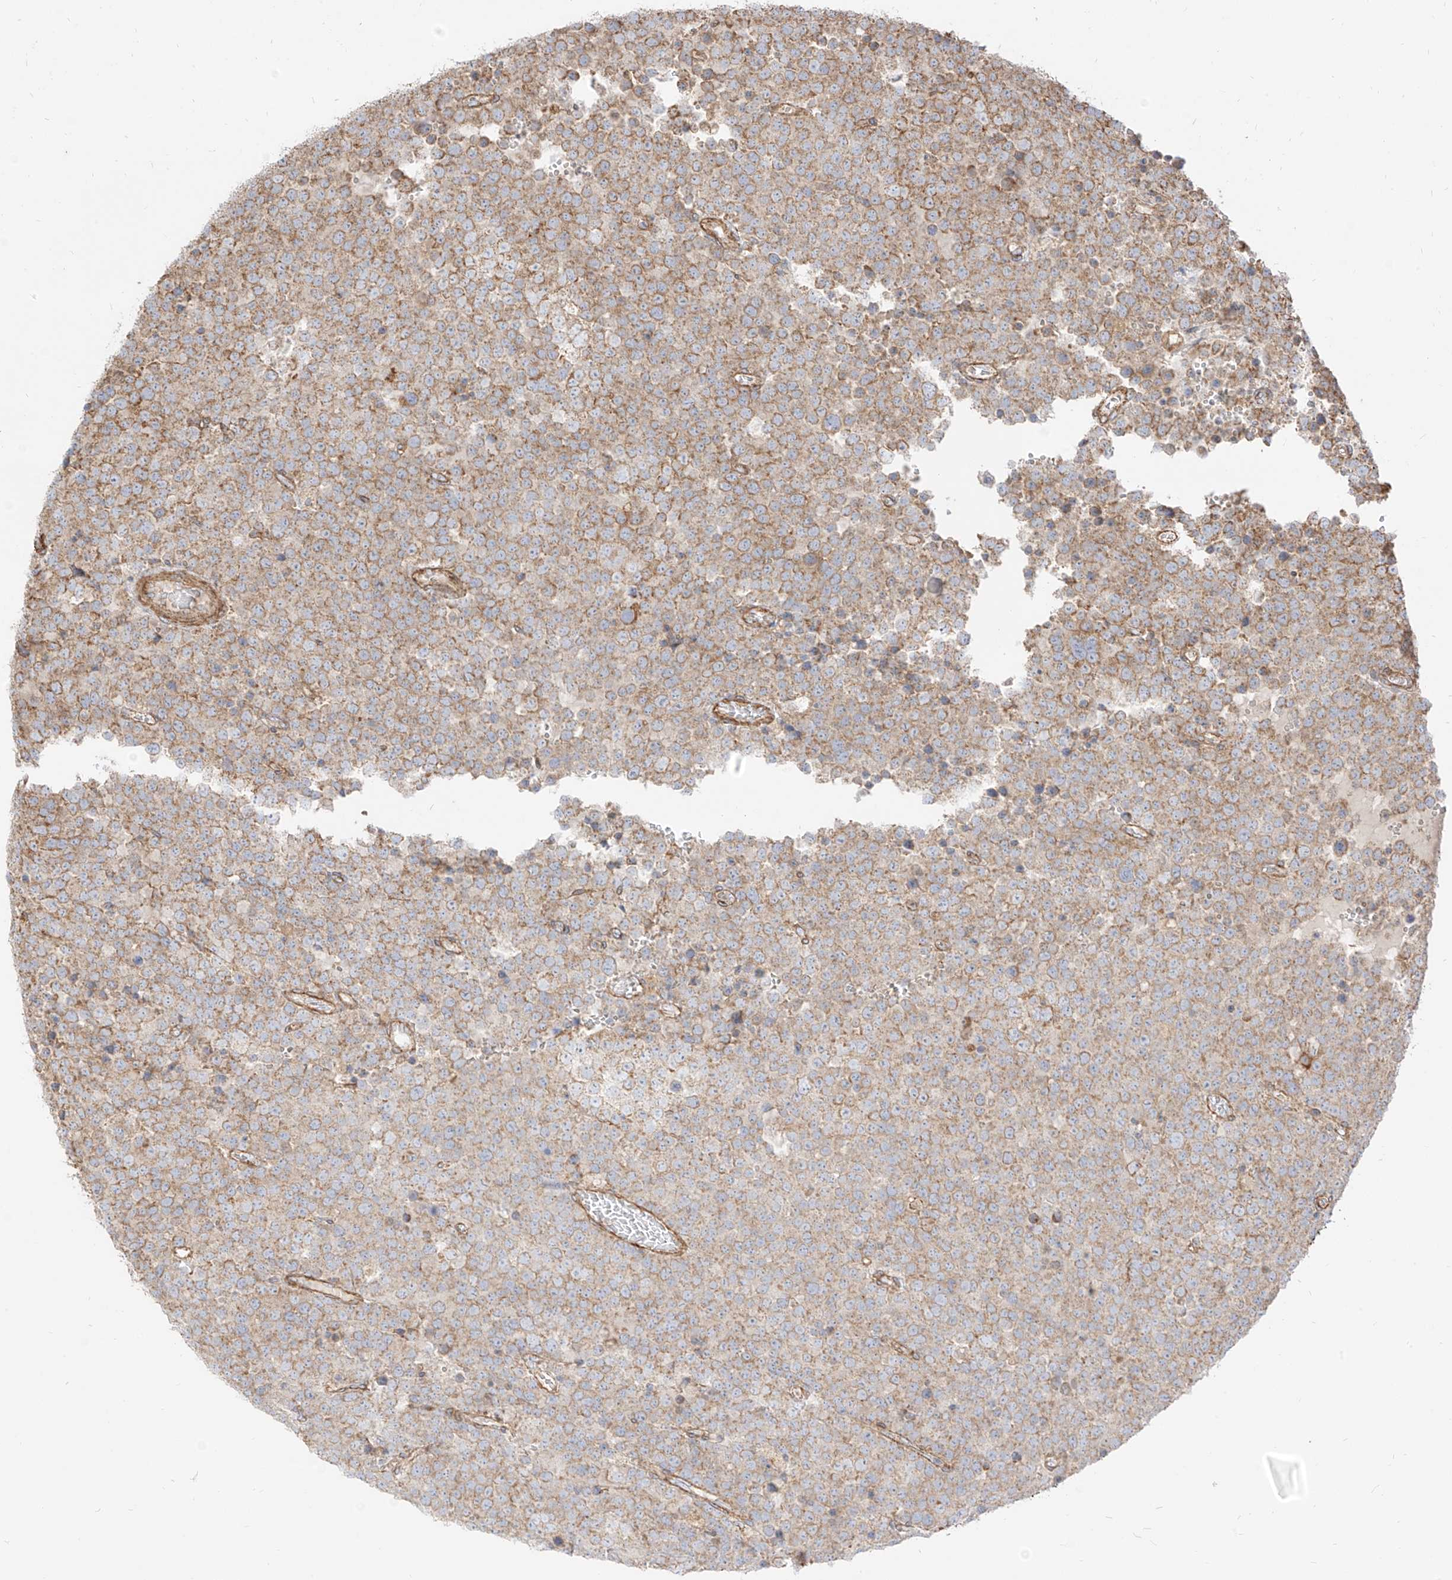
{"staining": {"intensity": "moderate", "quantity": "25%-75%", "location": "cytoplasmic/membranous"}, "tissue": "testis cancer", "cell_type": "Tumor cells", "image_type": "cancer", "snomed": [{"axis": "morphology", "description": "Seminoma, NOS"}, {"axis": "topography", "description": "Testis"}], "caption": "Seminoma (testis) tissue demonstrates moderate cytoplasmic/membranous expression in about 25%-75% of tumor cells", "gene": "PLCL1", "patient": {"sex": "male", "age": 71}}